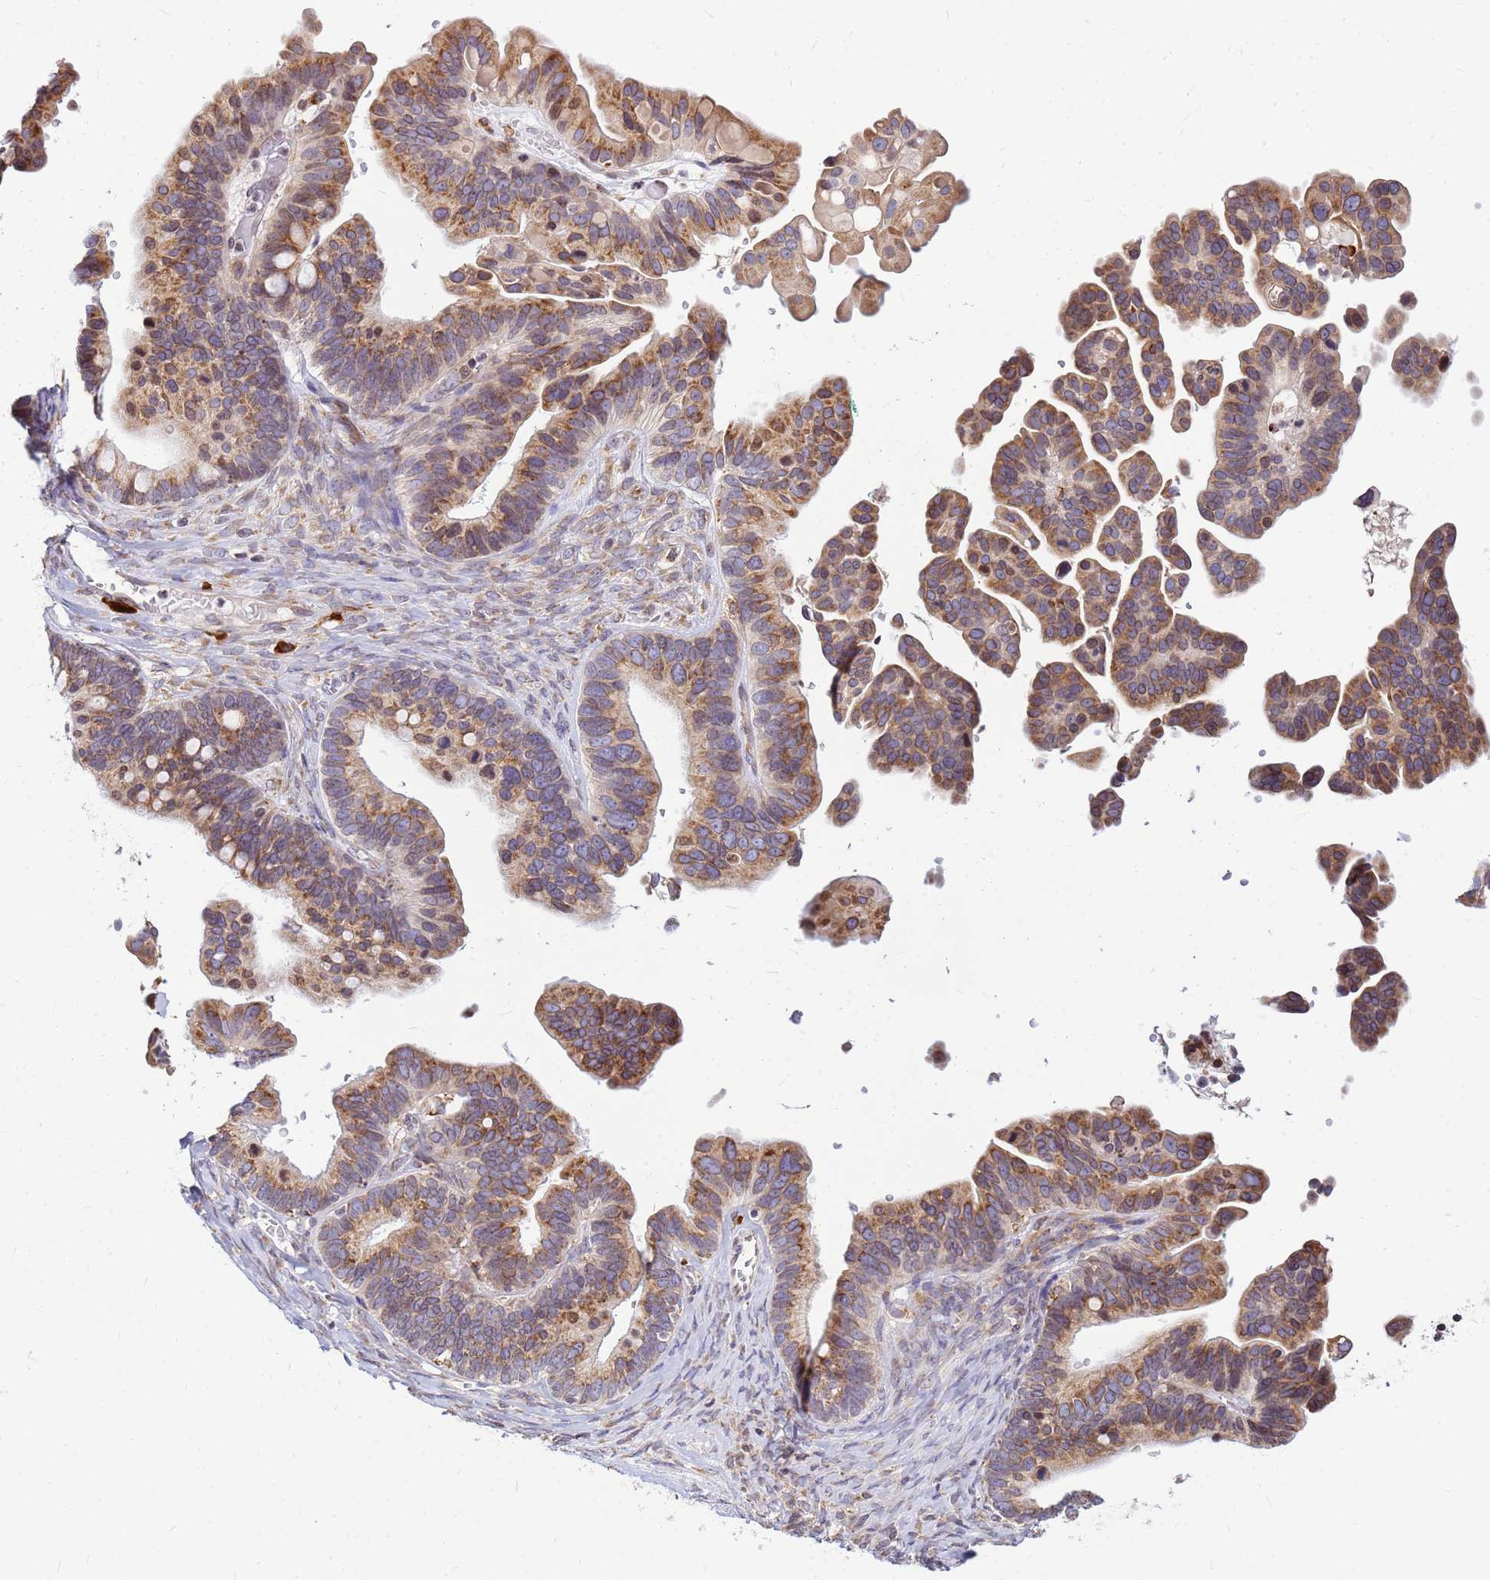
{"staining": {"intensity": "moderate", "quantity": ">75%", "location": "cytoplasmic/membranous"}, "tissue": "ovarian cancer", "cell_type": "Tumor cells", "image_type": "cancer", "snomed": [{"axis": "morphology", "description": "Cystadenocarcinoma, serous, NOS"}, {"axis": "topography", "description": "Ovary"}], "caption": "Serous cystadenocarcinoma (ovarian) tissue exhibits moderate cytoplasmic/membranous positivity in about >75% of tumor cells, visualized by immunohistochemistry.", "gene": "SSR4", "patient": {"sex": "female", "age": 56}}